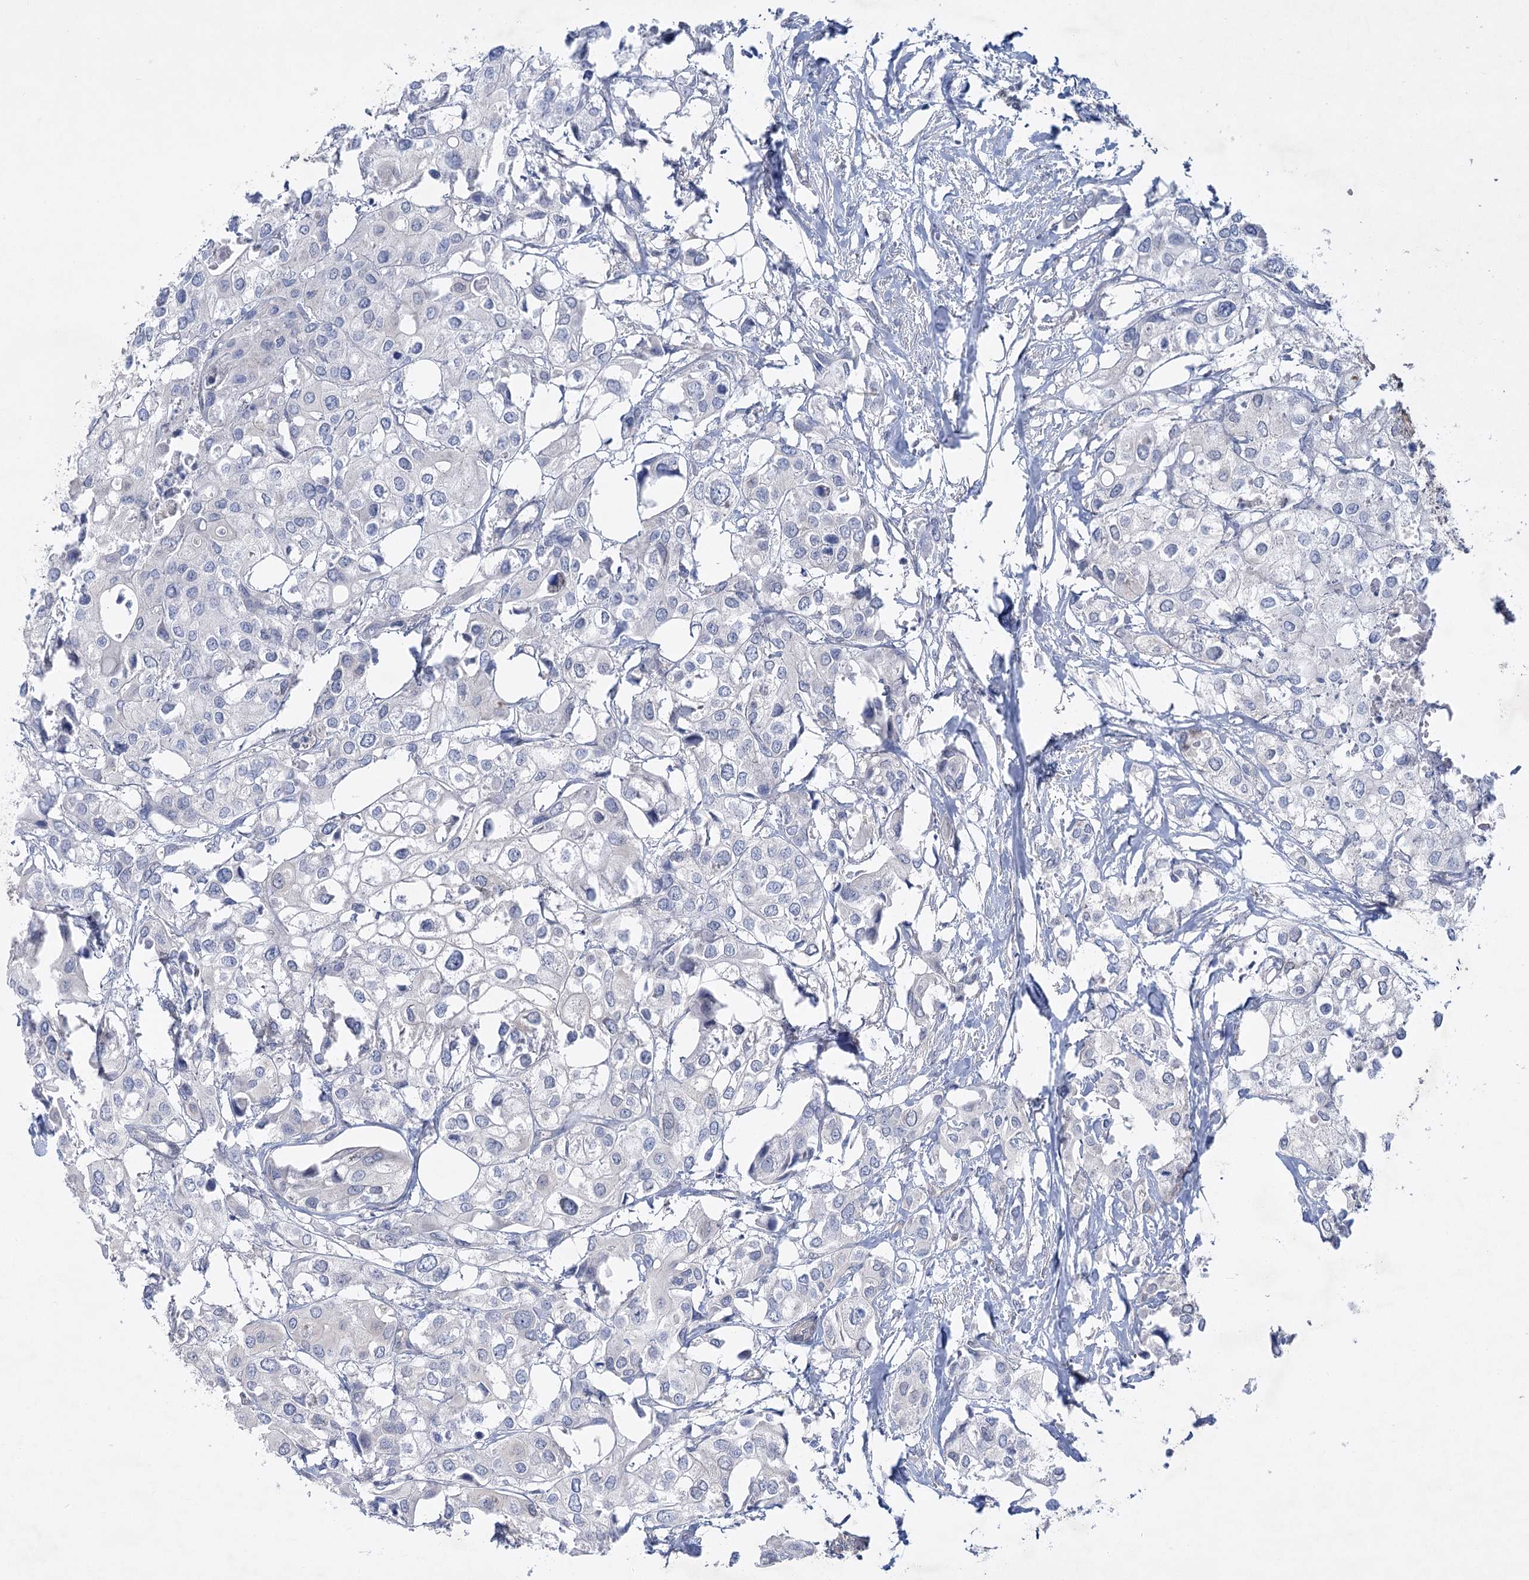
{"staining": {"intensity": "negative", "quantity": "none", "location": "none"}, "tissue": "urothelial cancer", "cell_type": "Tumor cells", "image_type": "cancer", "snomed": [{"axis": "morphology", "description": "Urothelial carcinoma, High grade"}, {"axis": "topography", "description": "Urinary bladder"}], "caption": "The photomicrograph reveals no staining of tumor cells in high-grade urothelial carcinoma.", "gene": "AAMDC", "patient": {"sex": "male", "age": 64}}